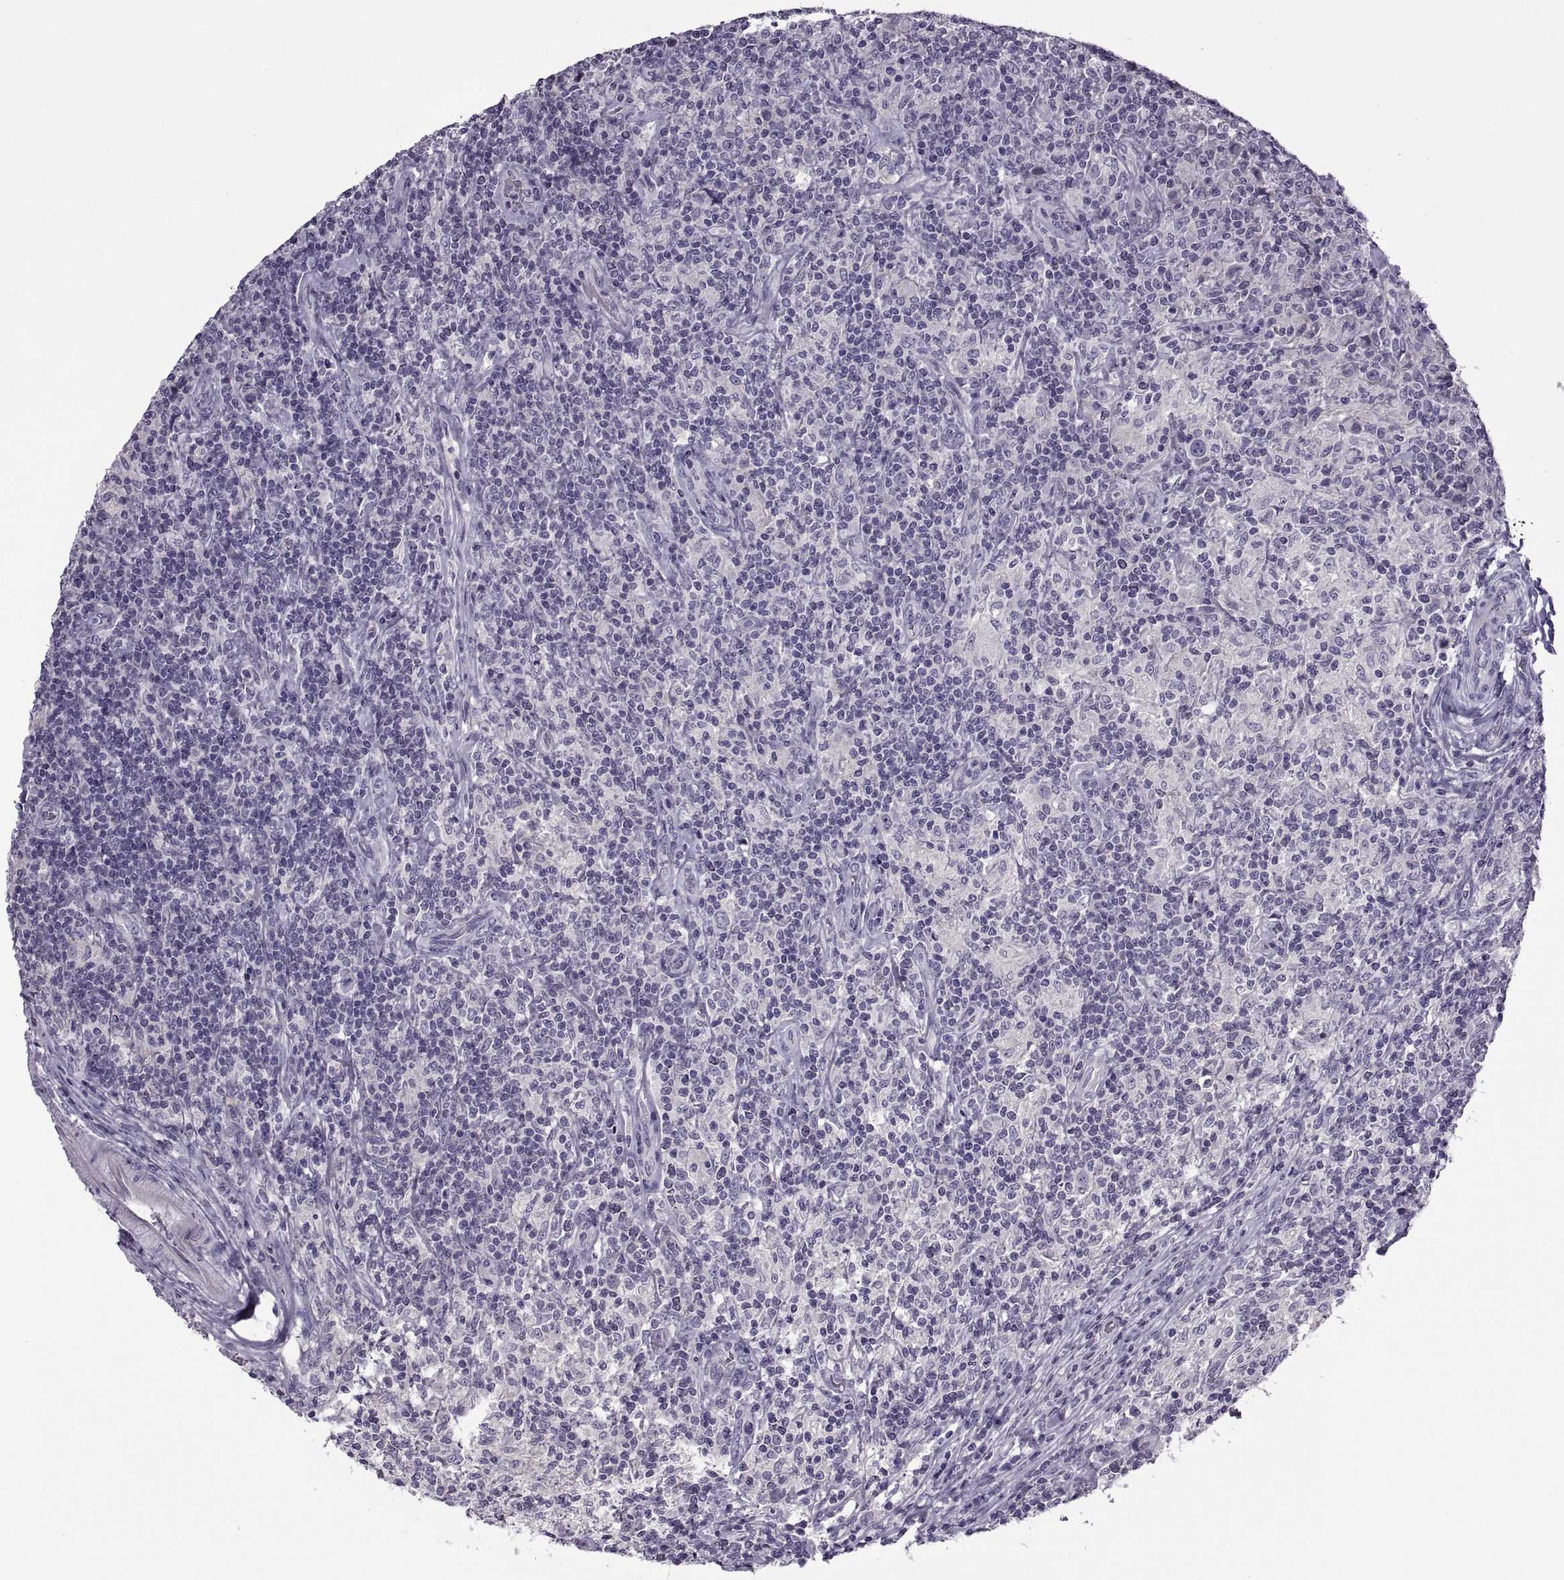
{"staining": {"intensity": "negative", "quantity": "none", "location": "none"}, "tissue": "lymphoma", "cell_type": "Tumor cells", "image_type": "cancer", "snomed": [{"axis": "morphology", "description": "Hodgkin's disease, NOS"}, {"axis": "topography", "description": "Lymph node"}], "caption": "DAB (3,3'-diaminobenzidine) immunohistochemical staining of human Hodgkin's disease shows no significant positivity in tumor cells. (DAB IHC with hematoxylin counter stain).", "gene": "RSPH6A", "patient": {"sex": "male", "age": 70}}